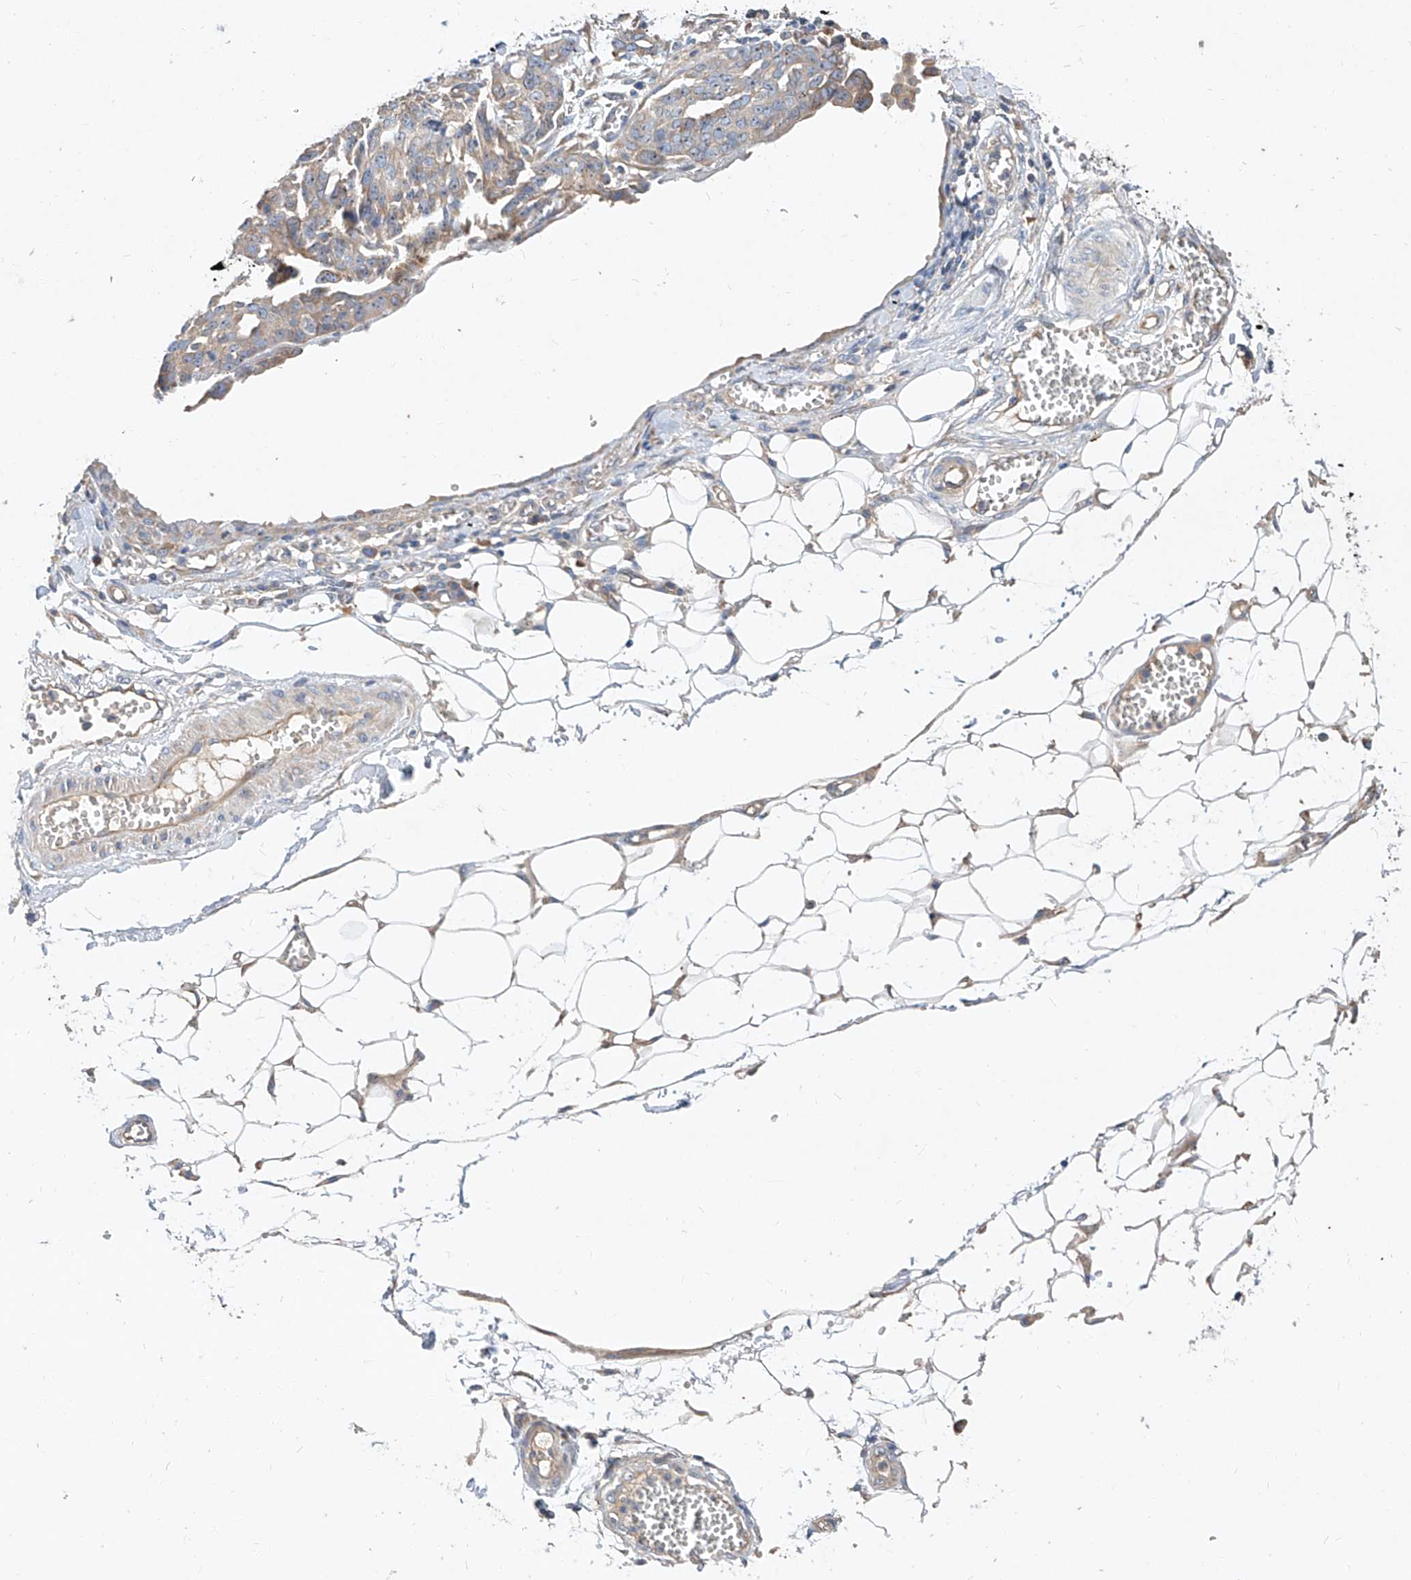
{"staining": {"intensity": "weak", "quantity": "<25%", "location": "cytoplasmic/membranous"}, "tissue": "ovarian cancer", "cell_type": "Tumor cells", "image_type": "cancer", "snomed": [{"axis": "morphology", "description": "Cystadenocarcinoma, serous, NOS"}, {"axis": "topography", "description": "Soft tissue"}, {"axis": "topography", "description": "Ovary"}], "caption": "Tumor cells are negative for brown protein staining in ovarian cancer (serous cystadenocarcinoma).", "gene": "DIRAS3", "patient": {"sex": "female", "age": 57}}